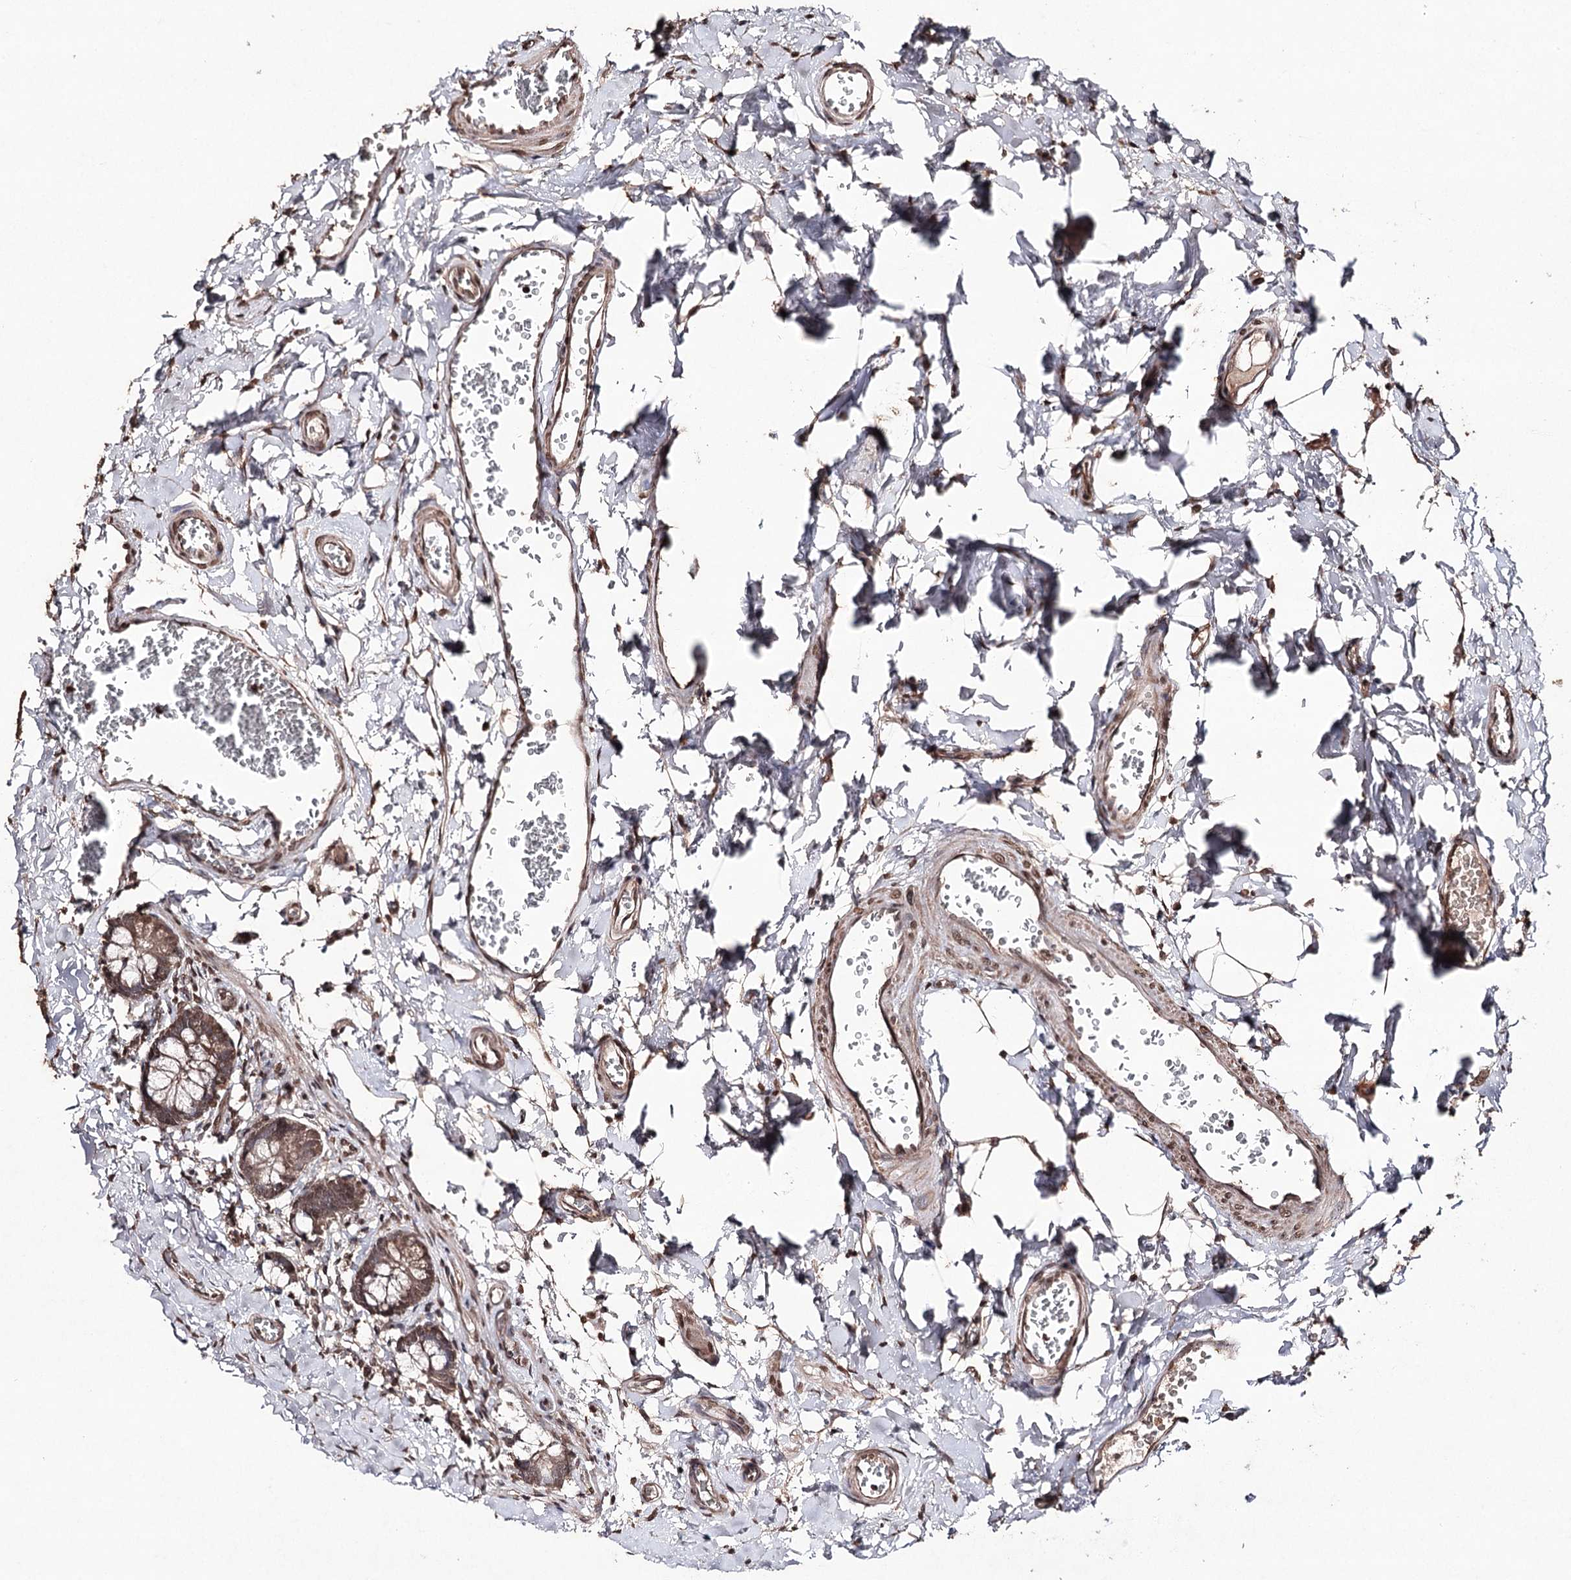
{"staining": {"intensity": "moderate", "quantity": ">75%", "location": "cytoplasmic/membranous,nuclear"}, "tissue": "small intestine", "cell_type": "Glandular cells", "image_type": "normal", "snomed": [{"axis": "morphology", "description": "Normal tissue, NOS"}, {"axis": "topography", "description": "Small intestine"}], "caption": "Immunohistochemistry (IHC) (DAB (3,3'-diaminobenzidine)) staining of normal small intestine displays moderate cytoplasmic/membranous,nuclear protein expression in about >75% of glandular cells. Ihc stains the protein of interest in brown and the nuclei are stained blue.", "gene": "ATG14", "patient": {"sex": "male", "age": 52}}